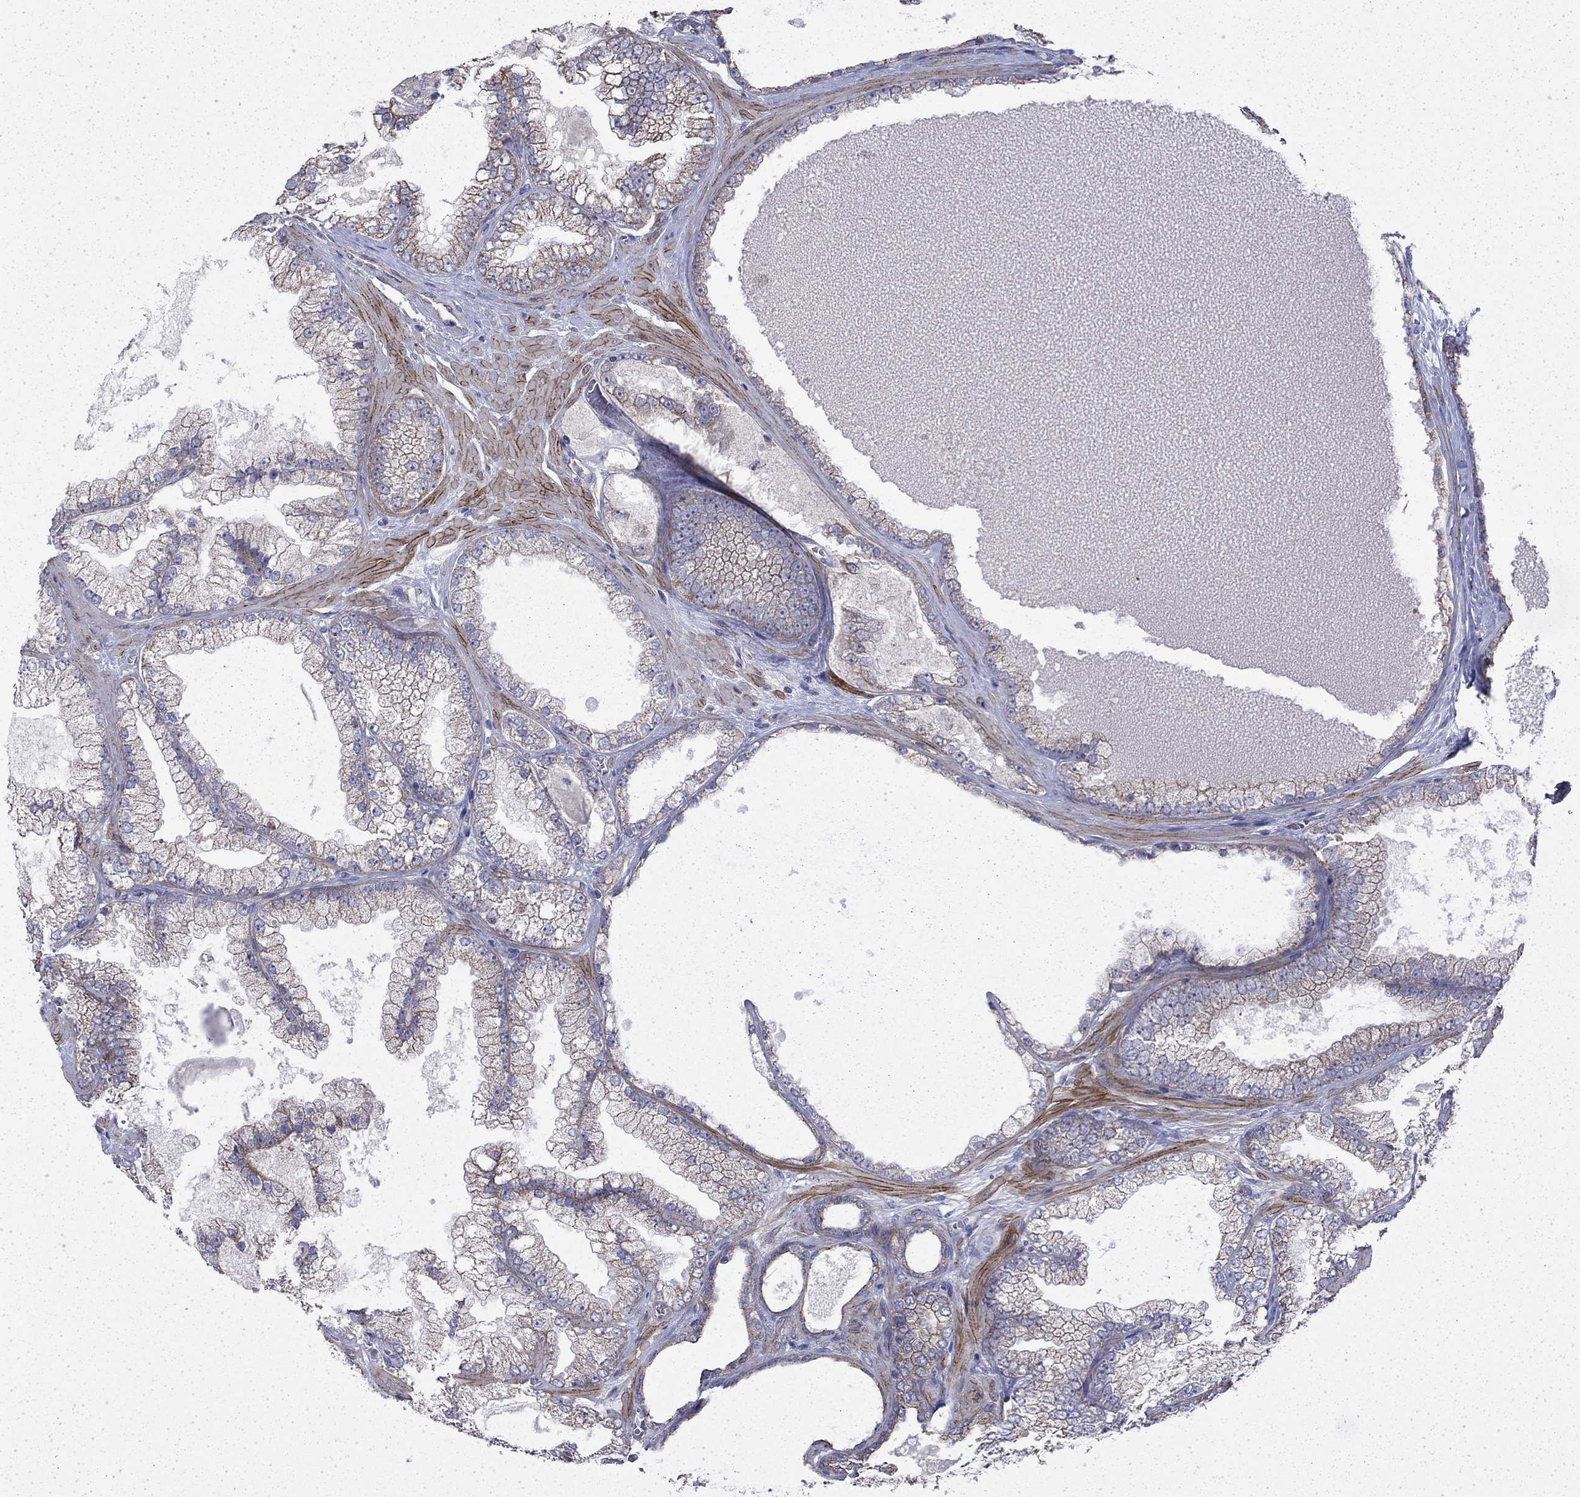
{"staining": {"intensity": "moderate", "quantity": "<25%", "location": "cytoplasmic/membranous"}, "tissue": "prostate cancer", "cell_type": "Tumor cells", "image_type": "cancer", "snomed": [{"axis": "morphology", "description": "Adenocarcinoma, Low grade"}, {"axis": "topography", "description": "Prostate"}], "caption": "This micrograph shows immunohistochemistry (IHC) staining of prostate low-grade adenocarcinoma, with low moderate cytoplasmic/membranous staining in approximately <25% of tumor cells.", "gene": "DTNA", "patient": {"sex": "male", "age": 57}}